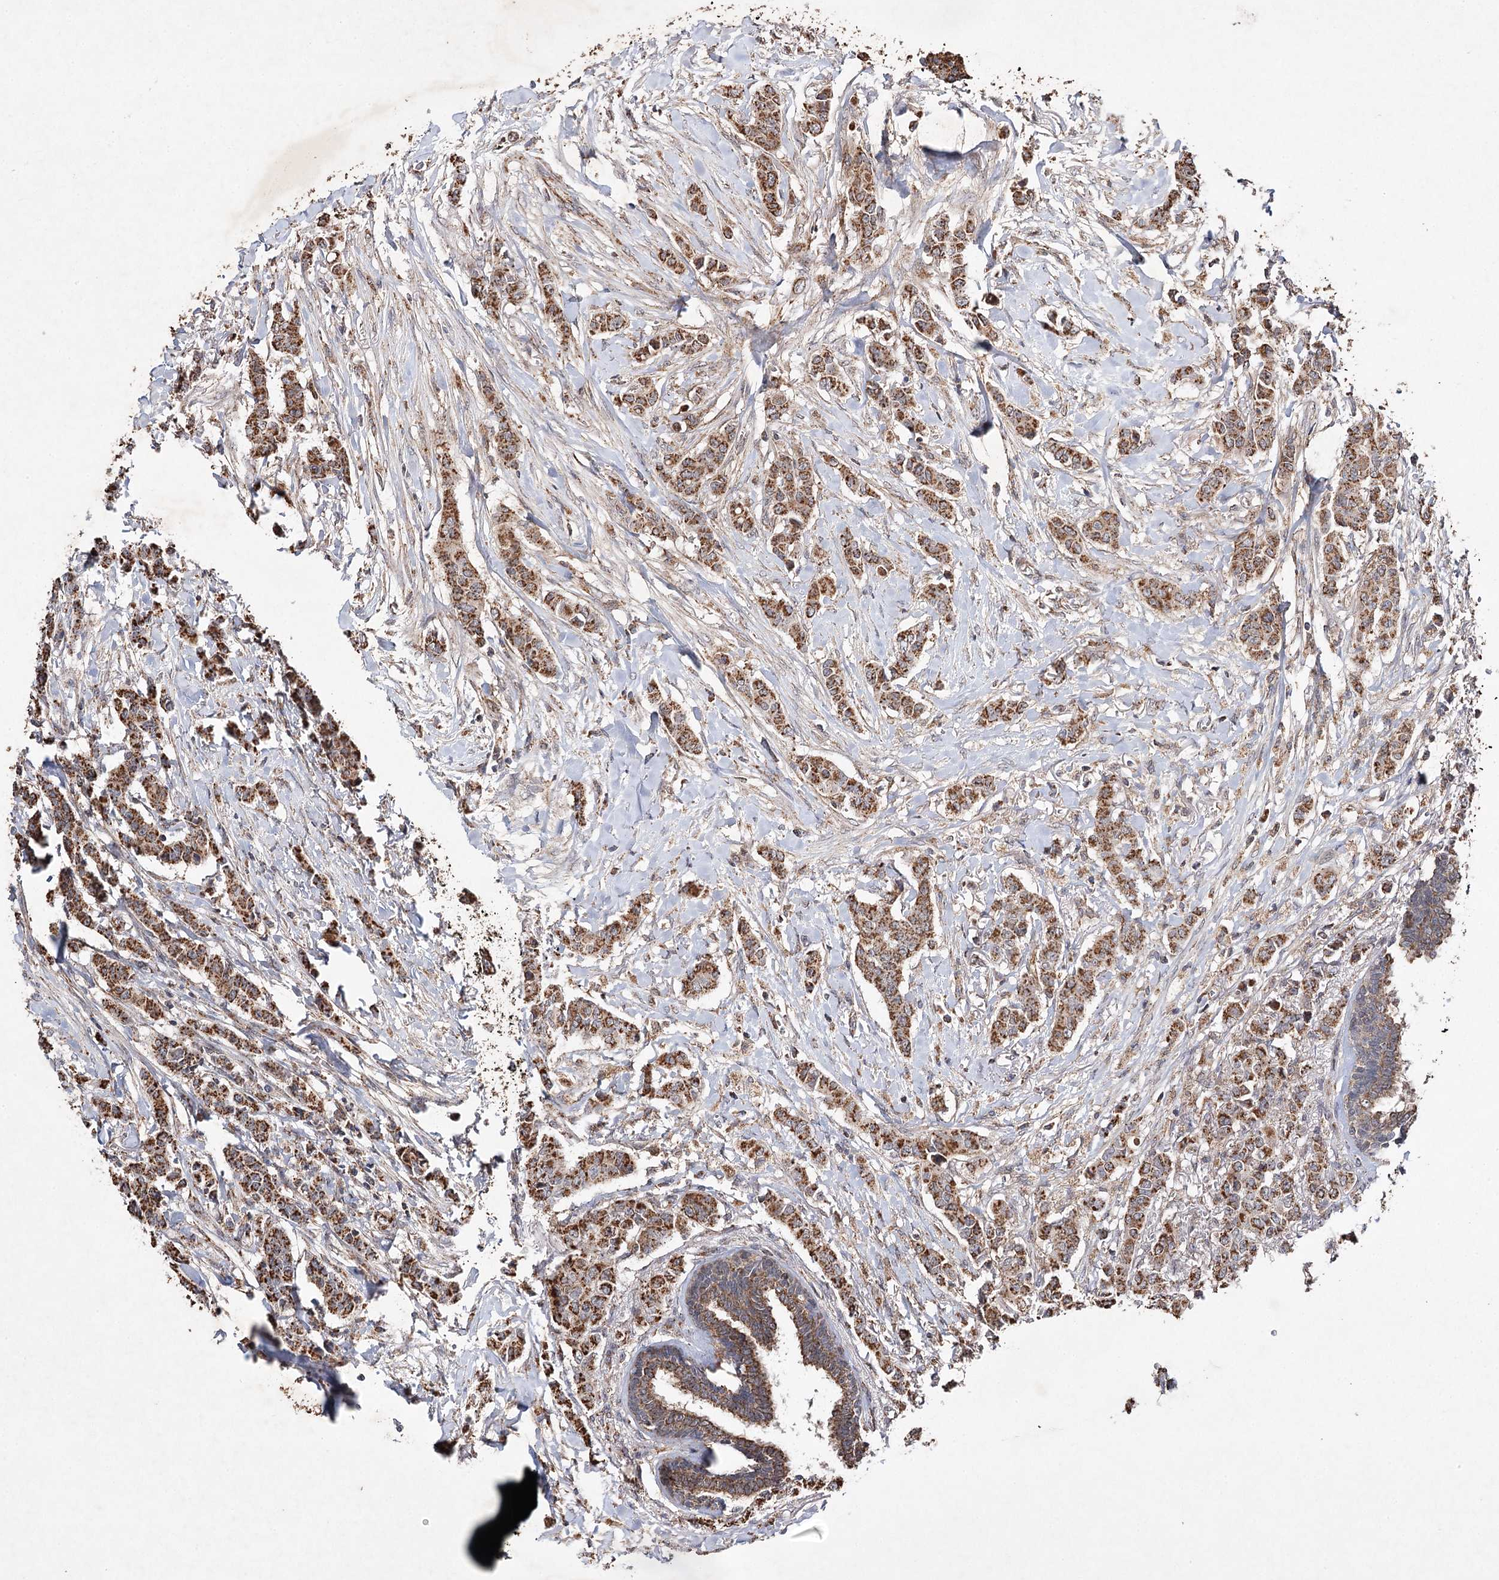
{"staining": {"intensity": "strong", "quantity": ">75%", "location": "cytoplasmic/membranous"}, "tissue": "breast cancer", "cell_type": "Tumor cells", "image_type": "cancer", "snomed": [{"axis": "morphology", "description": "Duct carcinoma"}, {"axis": "topography", "description": "Breast"}], "caption": "Immunohistochemistry (IHC) of human breast cancer (infiltrating ductal carcinoma) displays high levels of strong cytoplasmic/membranous positivity in about >75% of tumor cells. Nuclei are stained in blue.", "gene": "PIK3CB", "patient": {"sex": "female", "age": 40}}